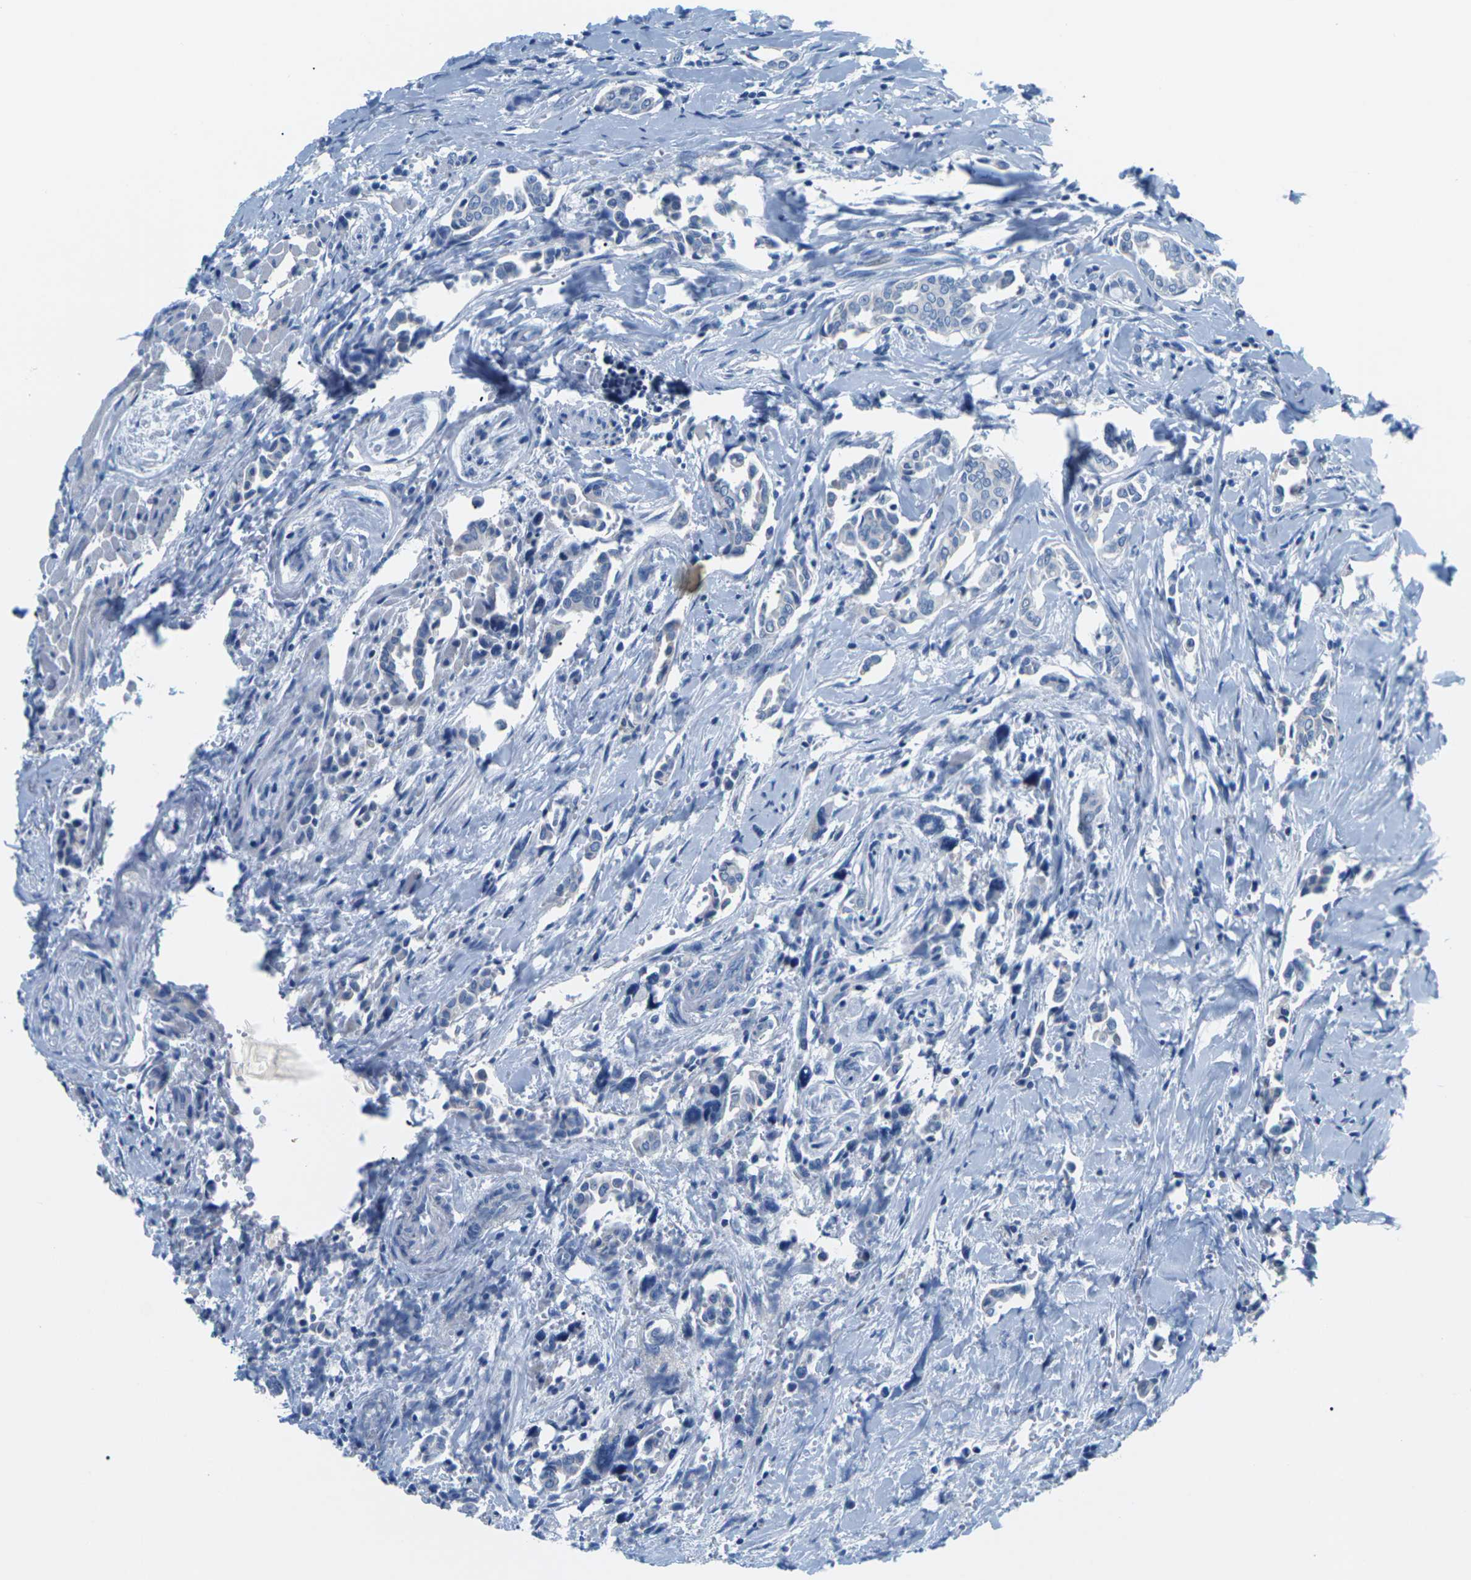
{"staining": {"intensity": "negative", "quantity": "none", "location": "none"}, "tissue": "head and neck cancer", "cell_type": "Tumor cells", "image_type": "cancer", "snomed": [{"axis": "morphology", "description": "Adenocarcinoma, NOS"}, {"axis": "topography", "description": "Salivary gland"}, {"axis": "topography", "description": "Head-Neck"}], "caption": "Immunohistochemical staining of human head and neck cancer reveals no significant expression in tumor cells.", "gene": "SLC12A1", "patient": {"sex": "female", "age": 59}}